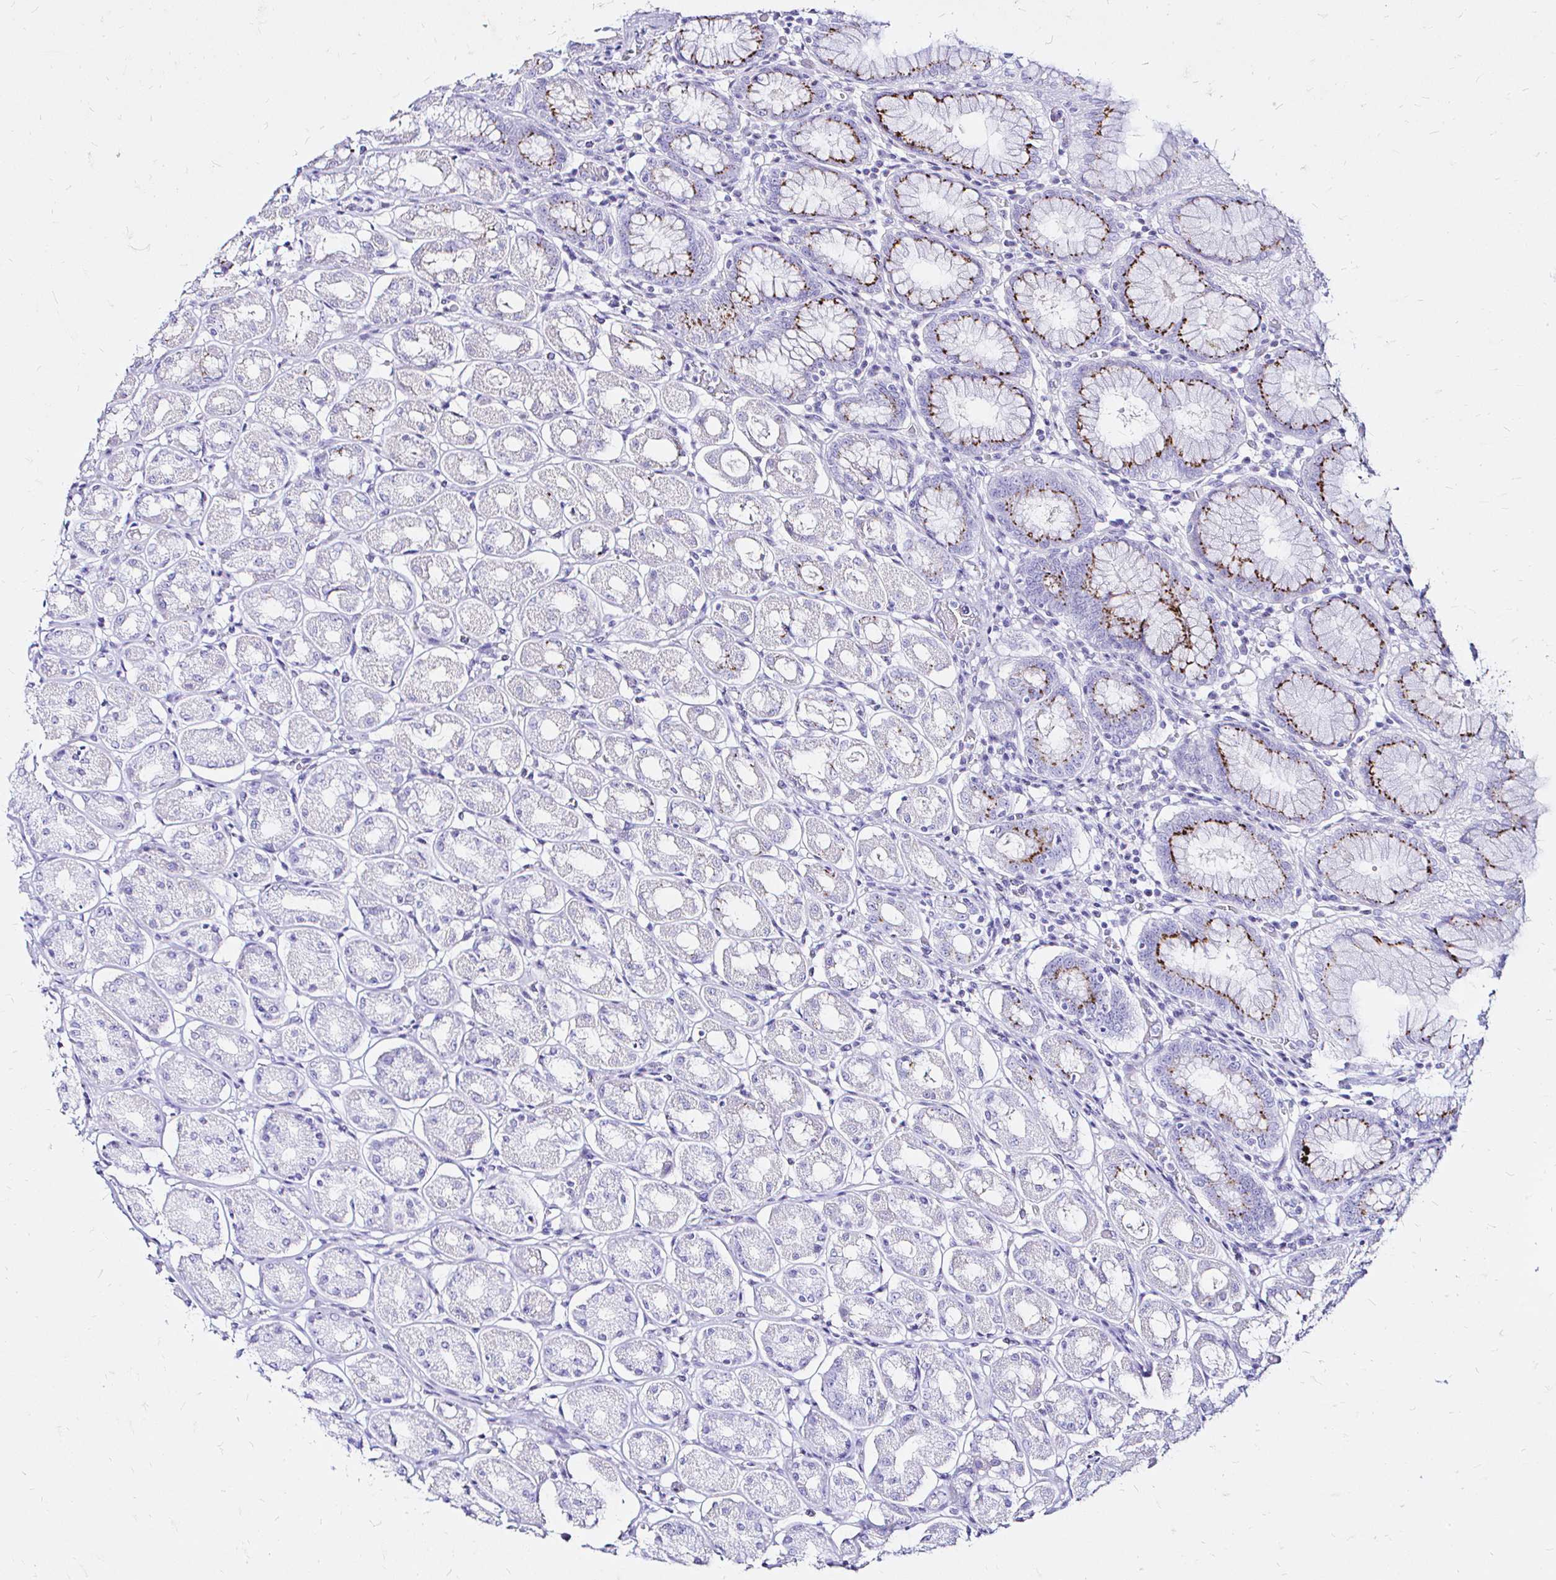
{"staining": {"intensity": "strong", "quantity": "25%-75%", "location": "cytoplasmic/membranous"}, "tissue": "stomach", "cell_type": "Glandular cells", "image_type": "normal", "snomed": [{"axis": "morphology", "description": "Normal tissue, NOS"}, {"axis": "topography", "description": "Stomach"}, {"axis": "topography", "description": "Stomach, lower"}], "caption": "Immunohistochemical staining of benign human stomach demonstrates high levels of strong cytoplasmic/membranous positivity in approximately 25%-75% of glandular cells.", "gene": "ZNF432", "patient": {"sex": "female", "age": 56}}